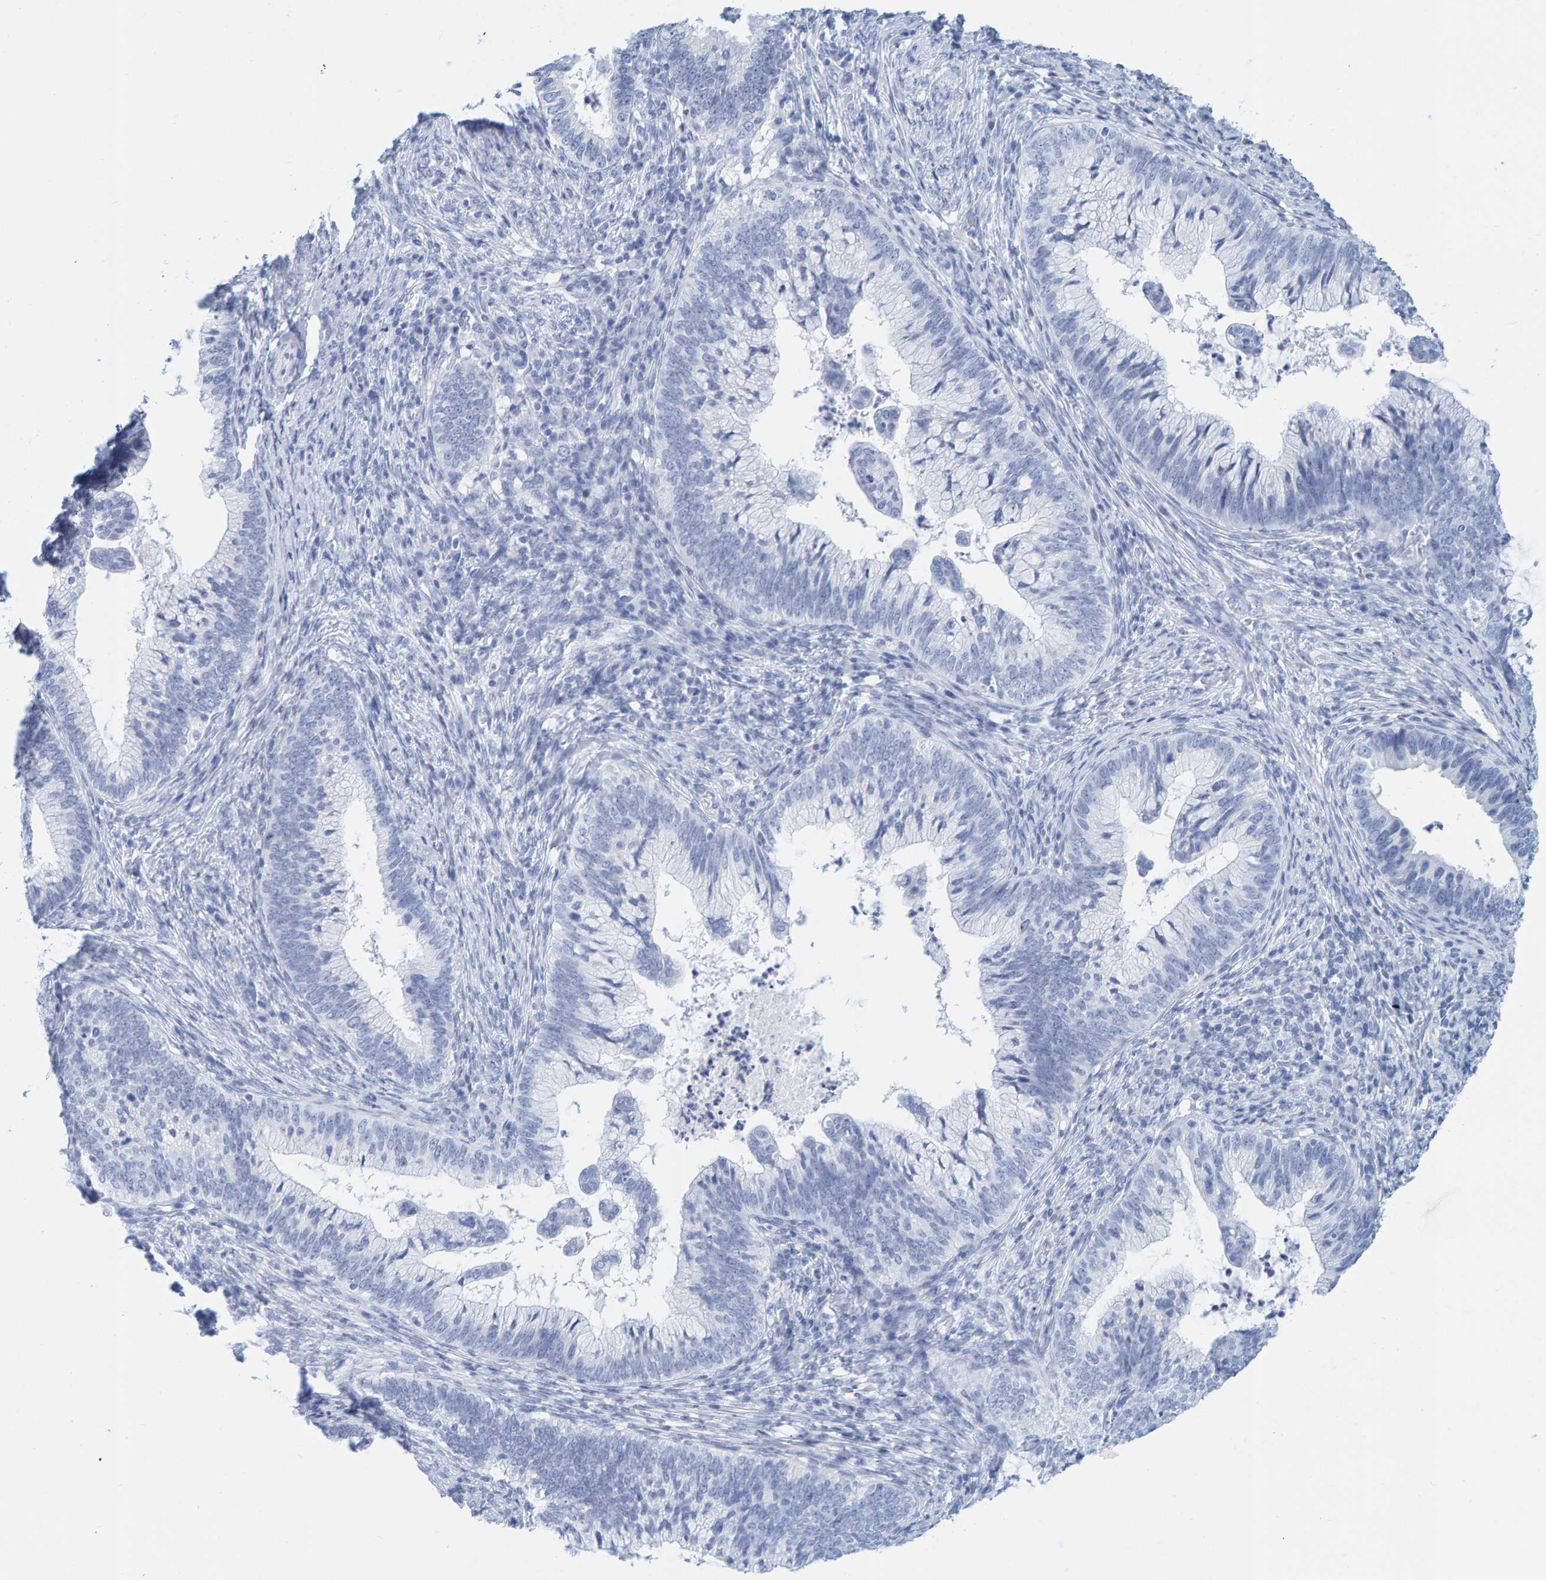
{"staining": {"intensity": "negative", "quantity": "none", "location": "none"}, "tissue": "cervical cancer", "cell_type": "Tumor cells", "image_type": "cancer", "snomed": [{"axis": "morphology", "description": "Adenocarcinoma, NOS"}, {"axis": "topography", "description": "Cervix"}], "caption": "Cervical adenocarcinoma stained for a protein using IHC reveals no expression tumor cells.", "gene": "SFTPC", "patient": {"sex": "female", "age": 36}}